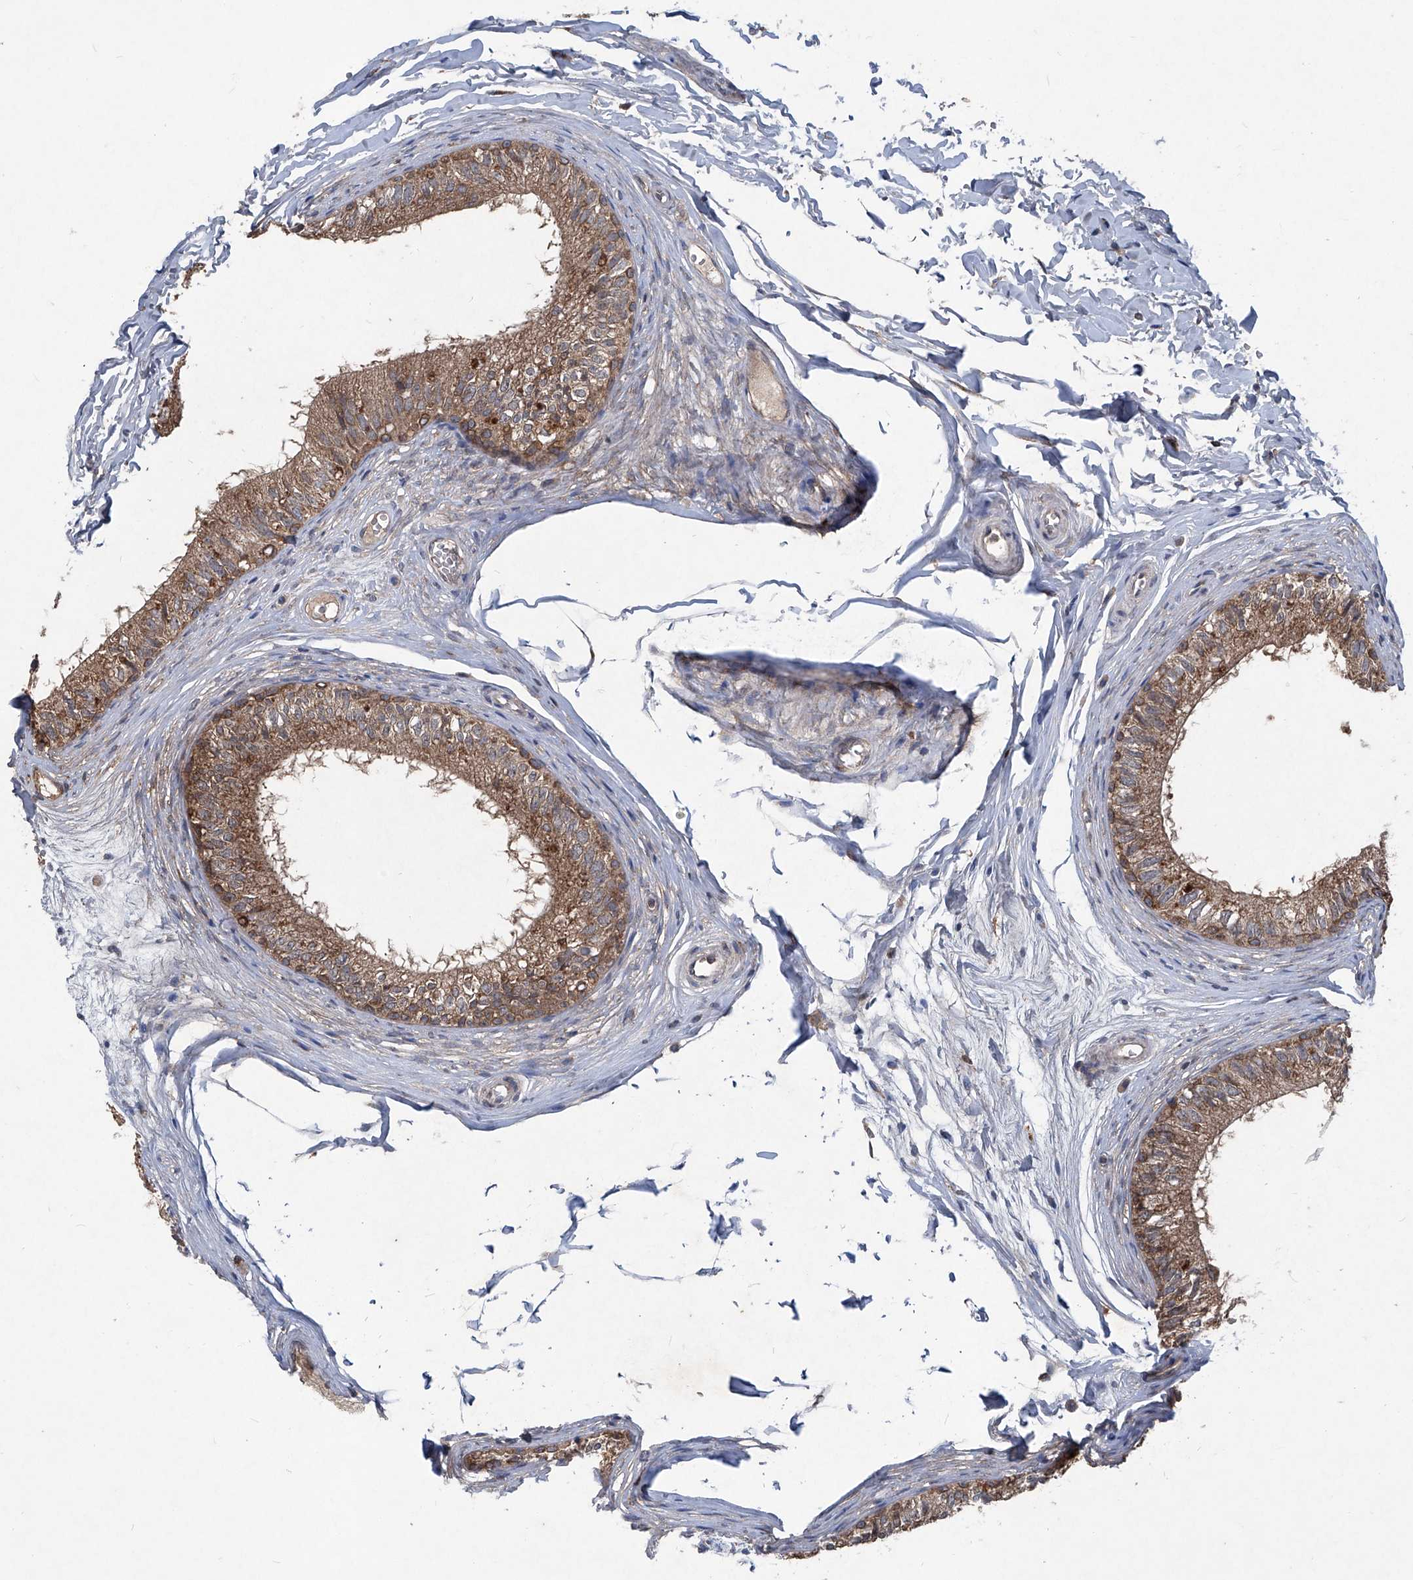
{"staining": {"intensity": "moderate", "quantity": ">75%", "location": "cytoplasmic/membranous"}, "tissue": "epididymis", "cell_type": "Glandular cells", "image_type": "normal", "snomed": [{"axis": "morphology", "description": "Normal tissue, NOS"}, {"axis": "morphology", "description": "Seminoma in situ"}, {"axis": "topography", "description": "Testis"}, {"axis": "topography", "description": "Epididymis"}], "caption": "Brown immunohistochemical staining in unremarkable human epididymis exhibits moderate cytoplasmic/membranous positivity in approximately >75% of glandular cells.", "gene": "SUMF2", "patient": {"sex": "male", "age": 28}}